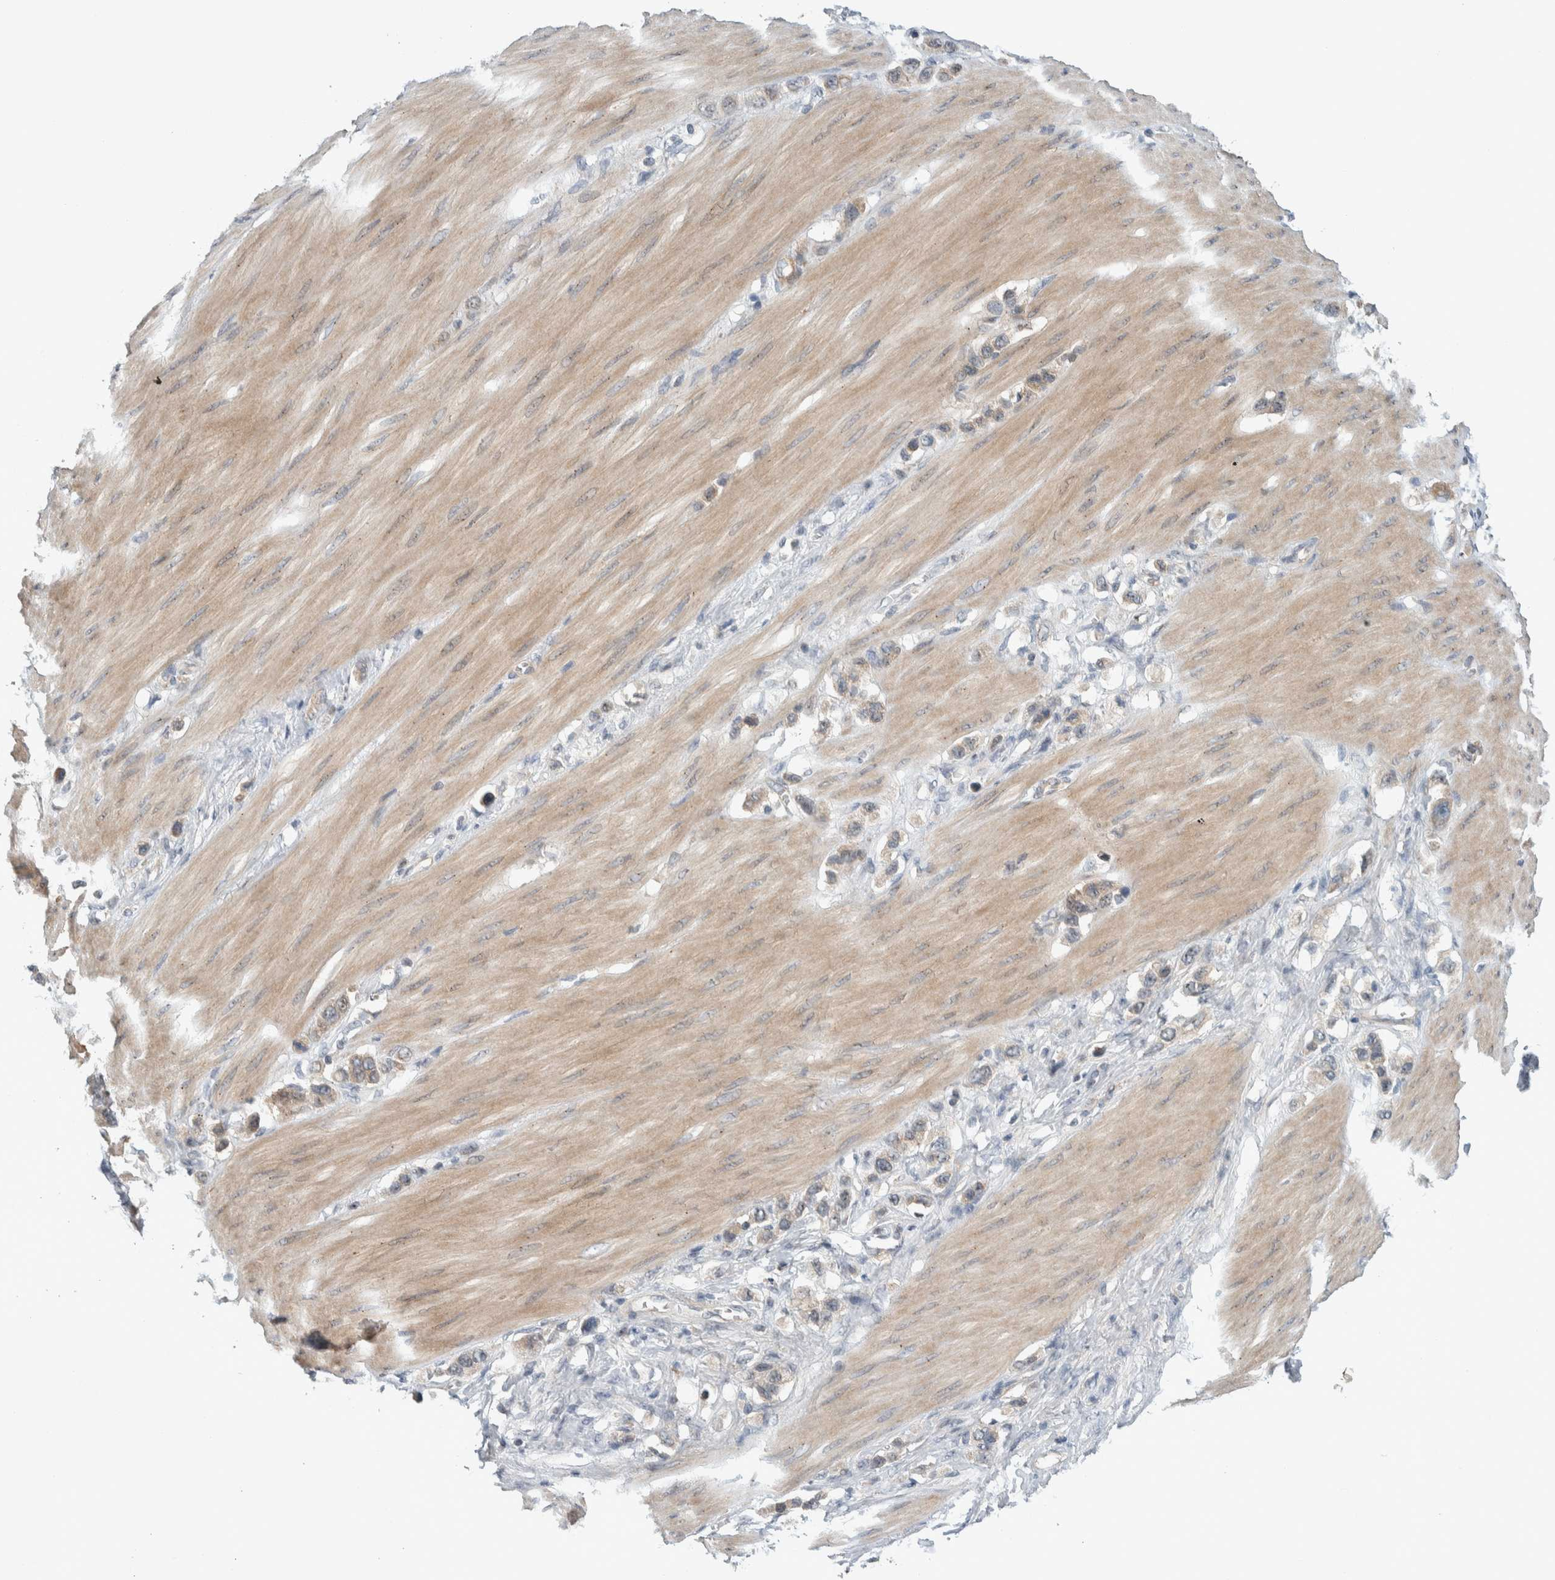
{"staining": {"intensity": "weak", "quantity": "25%-75%", "location": "cytoplasmic/membranous"}, "tissue": "stomach cancer", "cell_type": "Tumor cells", "image_type": "cancer", "snomed": [{"axis": "morphology", "description": "Adenocarcinoma, NOS"}, {"axis": "topography", "description": "Stomach"}], "caption": "A brown stain highlights weak cytoplasmic/membranous expression of a protein in stomach cancer (adenocarcinoma) tumor cells.", "gene": "MPRIP", "patient": {"sex": "female", "age": 65}}